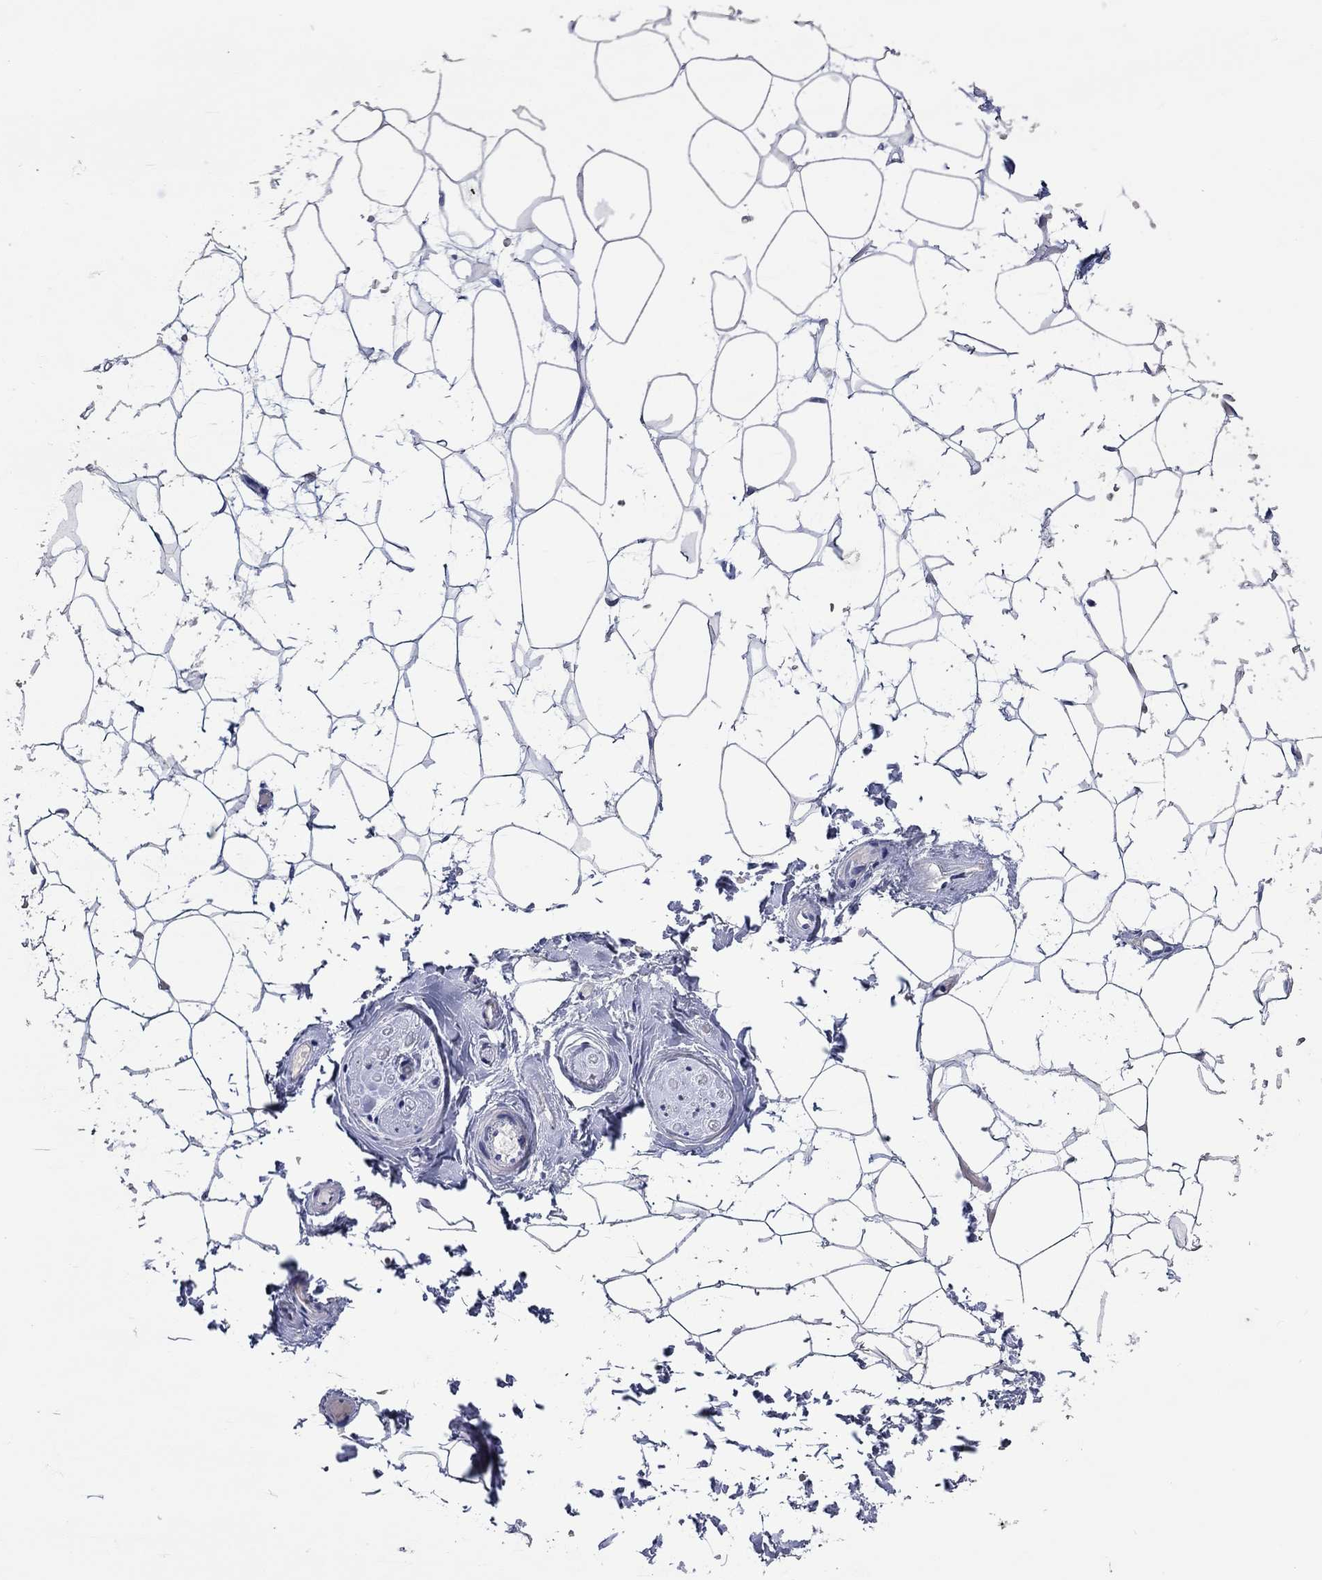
{"staining": {"intensity": "negative", "quantity": "none", "location": "none"}, "tissue": "adipose tissue", "cell_type": "Adipocytes", "image_type": "normal", "snomed": [{"axis": "morphology", "description": "Normal tissue, NOS"}, {"axis": "topography", "description": "Skin"}, {"axis": "topography", "description": "Peripheral nerve tissue"}], "caption": "Immunohistochemical staining of benign adipose tissue exhibits no significant positivity in adipocytes.", "gene": "CDCA2", "patient": {"sex": "female", "age": 56}}